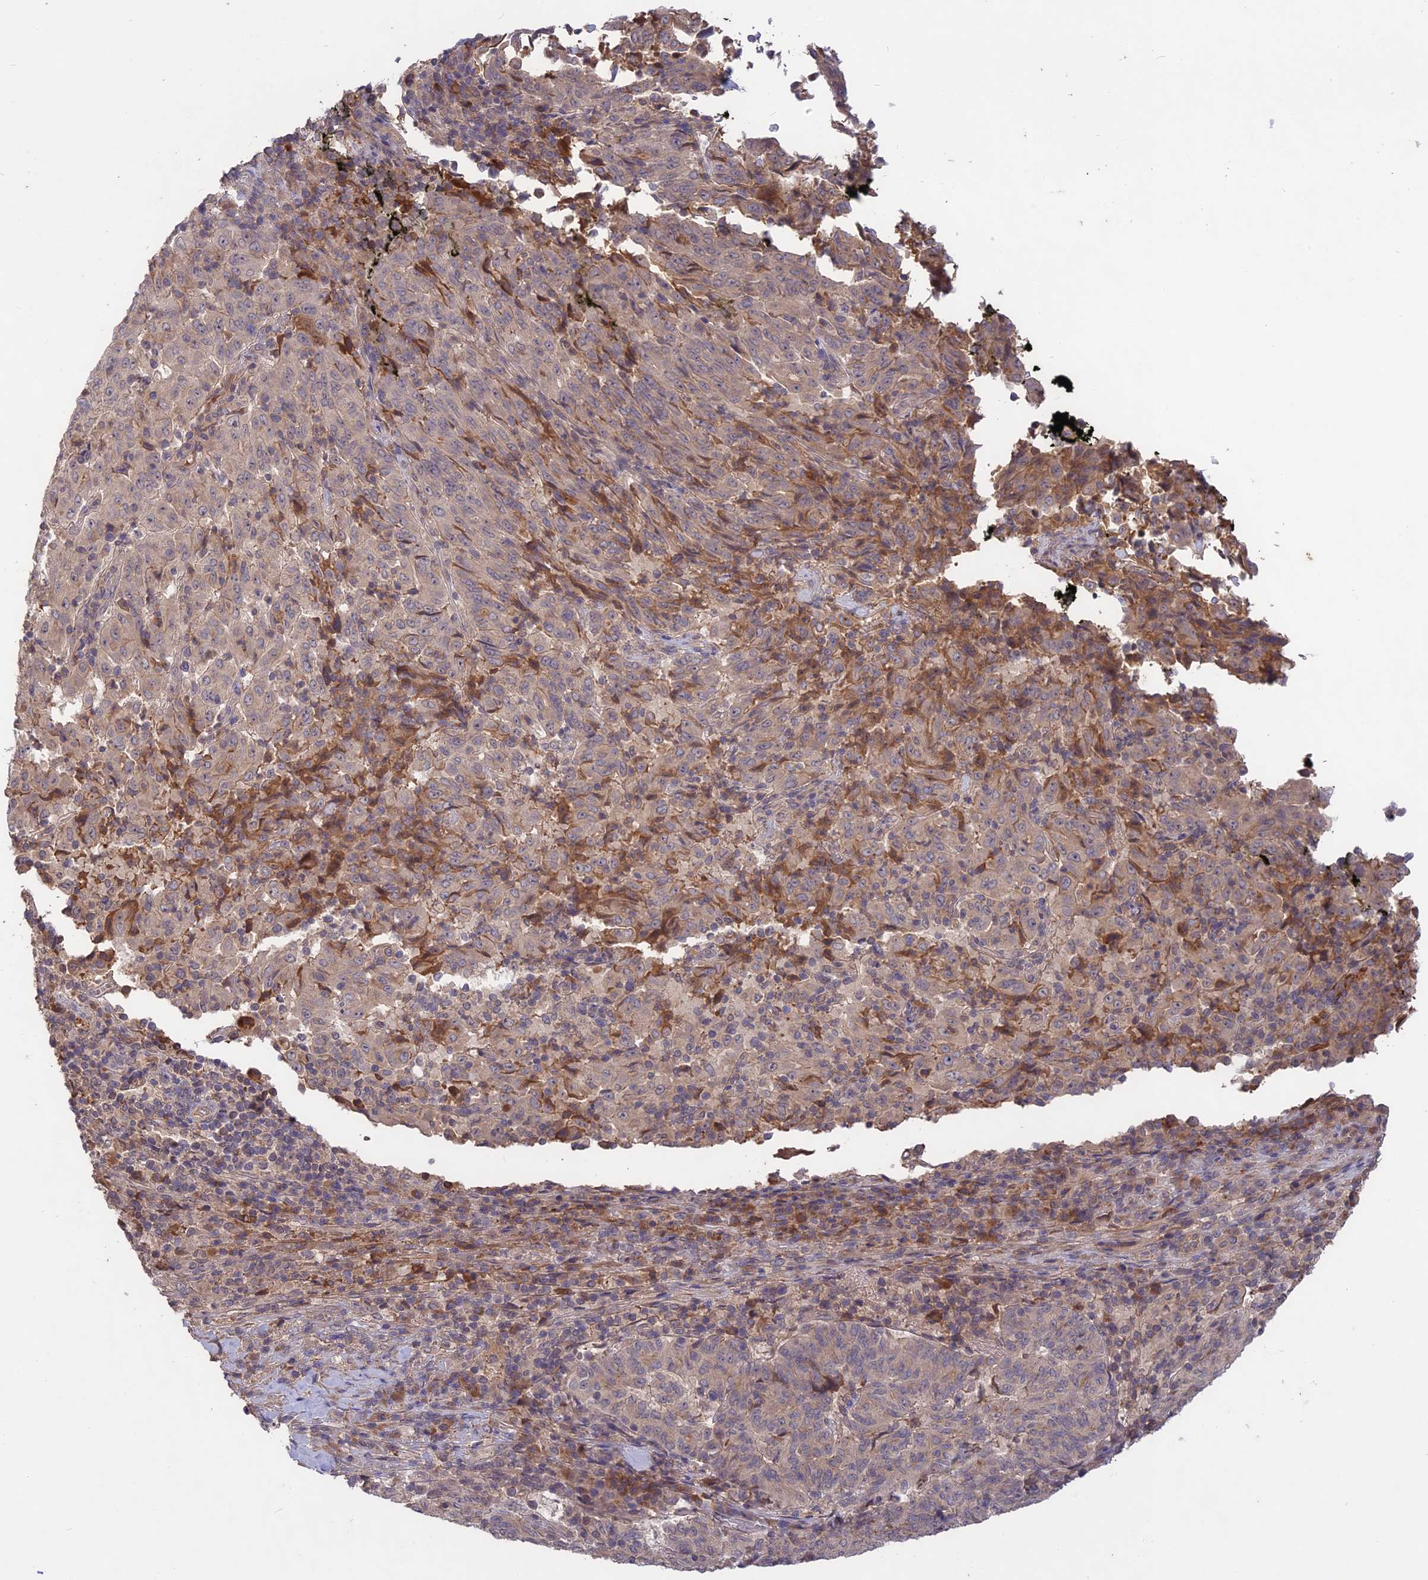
{"staining": {"intensity": "negative", "quantity": "none", "location": "none"}, "tissue": "pancreatic cancer", "cell_type": "Tumor cells", "image_type": "cancer", "snomed": [{"axis": "morphology", "description": "Adenocarcinoma, NOS"}, {"axis": "topography", "description": "Pancreas"}], "caption": "This is an immunohistochemistry micrograph of pancreatic cancer (adenocarcinoma). There is no expression in tumor cells.", "gene": "ADO", "patient": {"sex": "male", "age": 63}}